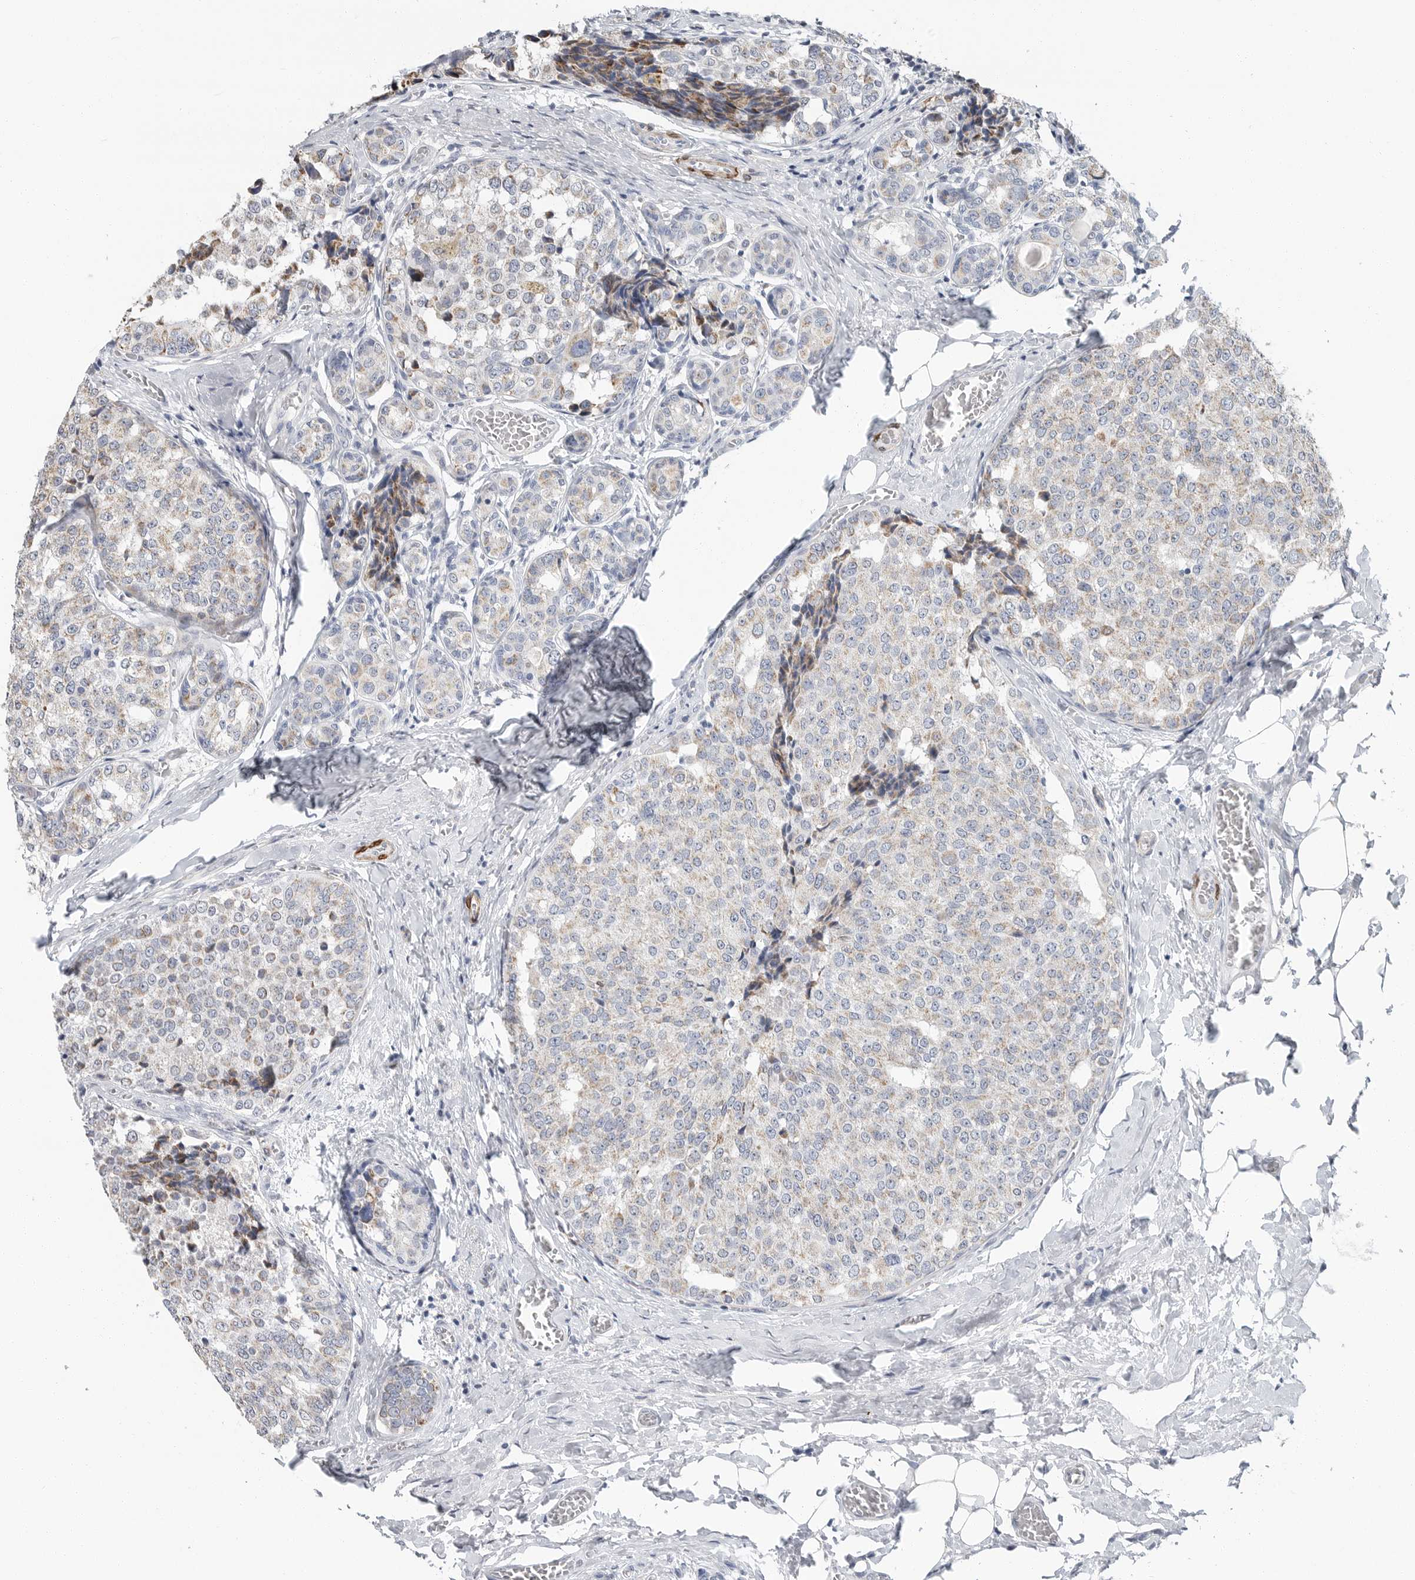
{"staining": {"intensity": "negative", "quantity": "none", "location": "none"}, "tissue": "breast cancer", "cell_type": "Tumor cells", "image_type": "cancer", "snomed": [{"axis": "morphology", "description": "Normal tissue, NOS"}, {"axis": "morphology", "description": "Duct carcinoma"}, {"axis": "topography", "description": "Breast"}], "caption": "A micrograph of breast cancer (infiltrating ductal carcinoma) stained for a protein reveals no brown staining in tumor cells.", "gene": "PLN", "patient": {"sex": "female", "age": 43}}